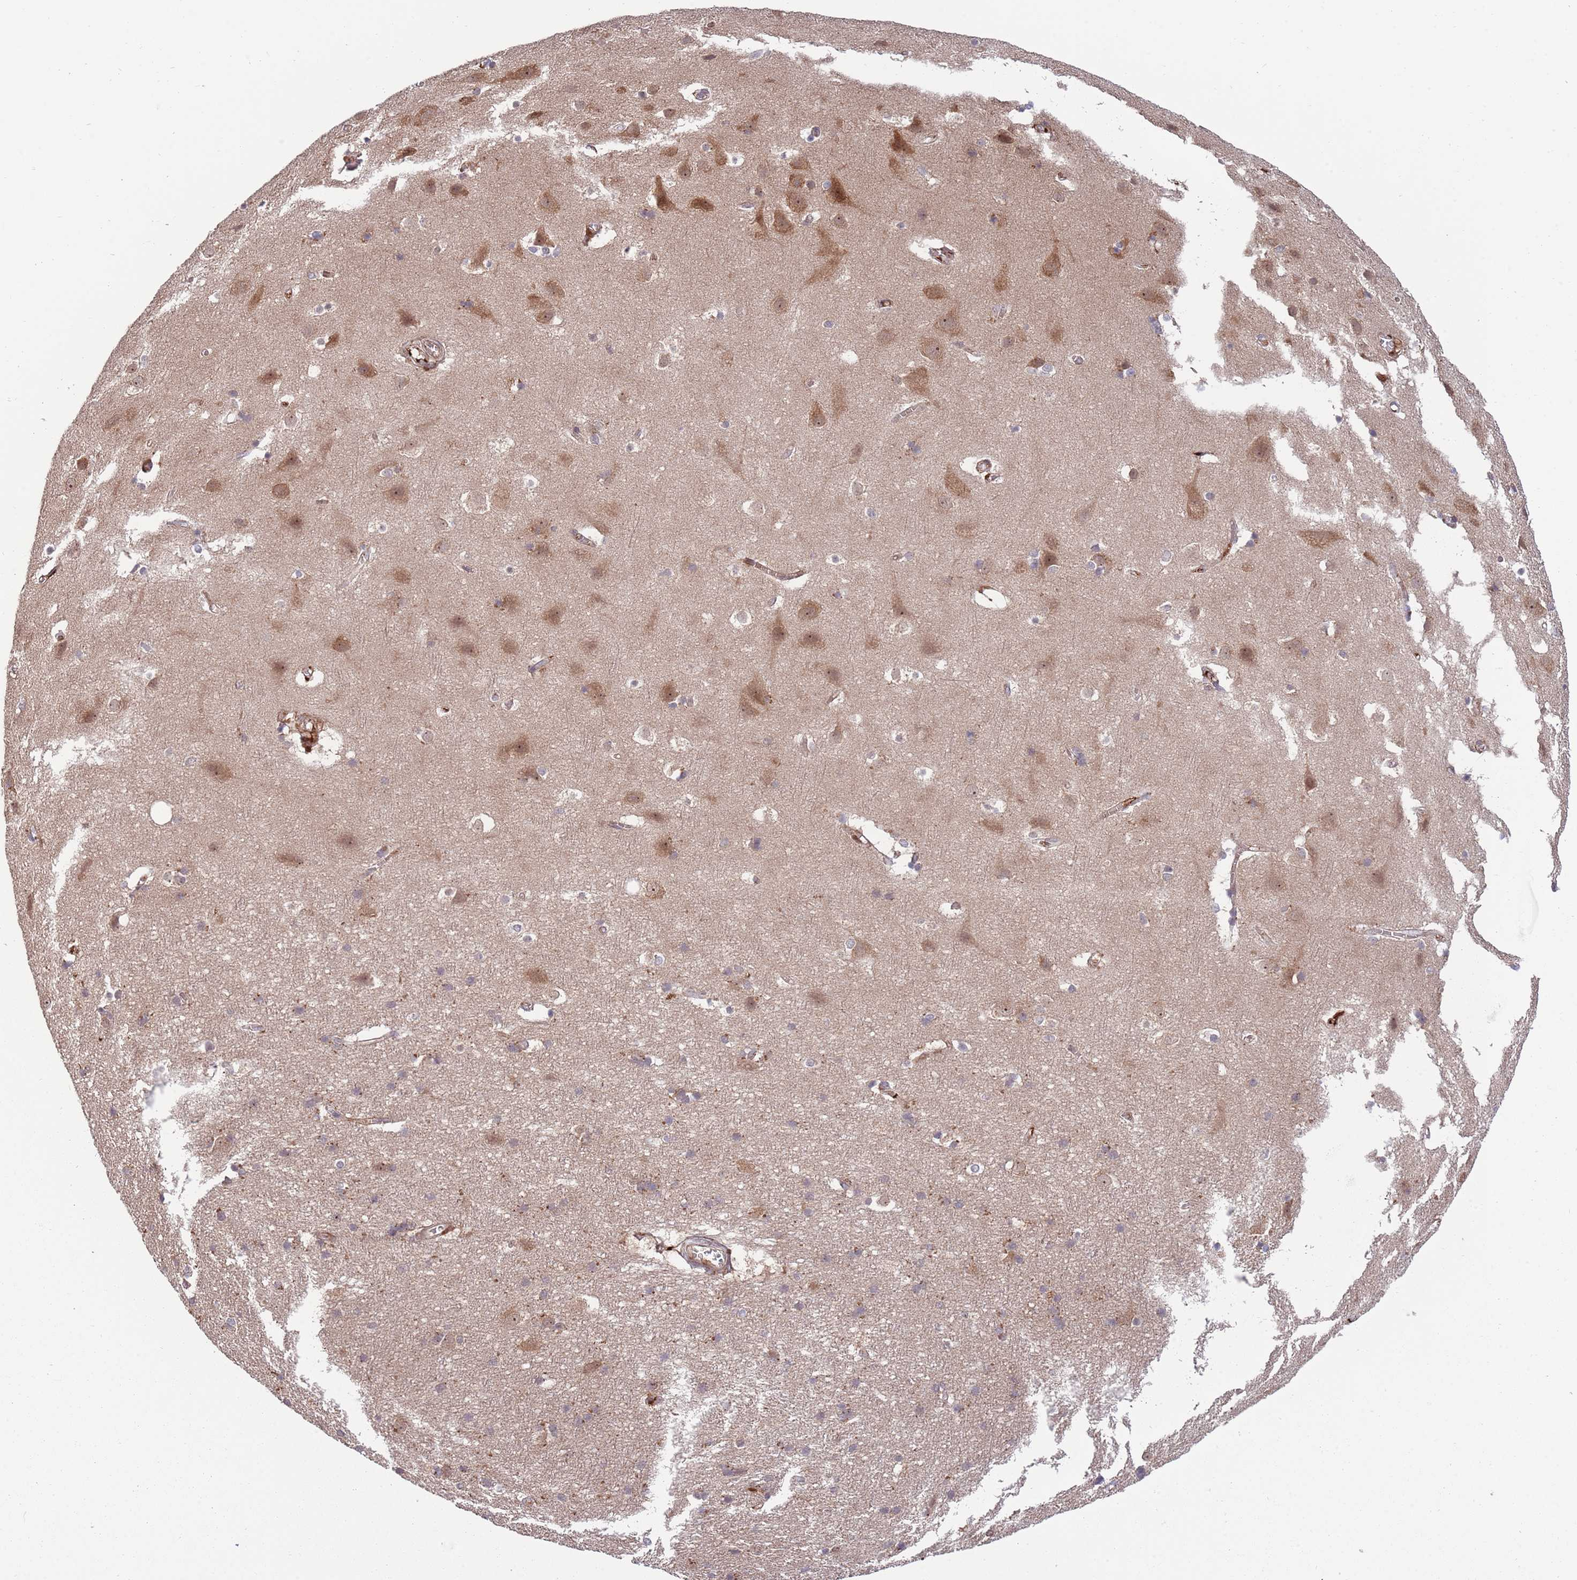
{"staining": {"intensity": "moderate", "quantity": ">75%", "location": "cytoplasmic/membranous"}, "tissue": "cerebral cortex", "cell_type": "Endothelial cells", "image_type": "normal", "snomed": [{"axis": "morphology", "description": "Normal tissue, NOS"}, {"axis": "topography", "description": "Cerebral cortex"}], "caption": "Human cerebral cortex stained with a brown dye reveals moderate cytoplasmic/membranous positive staining in approximately >75% of endothelial cells.", "gene": "NT5DC4", "patient": {"sex": "male", "age": 54}}